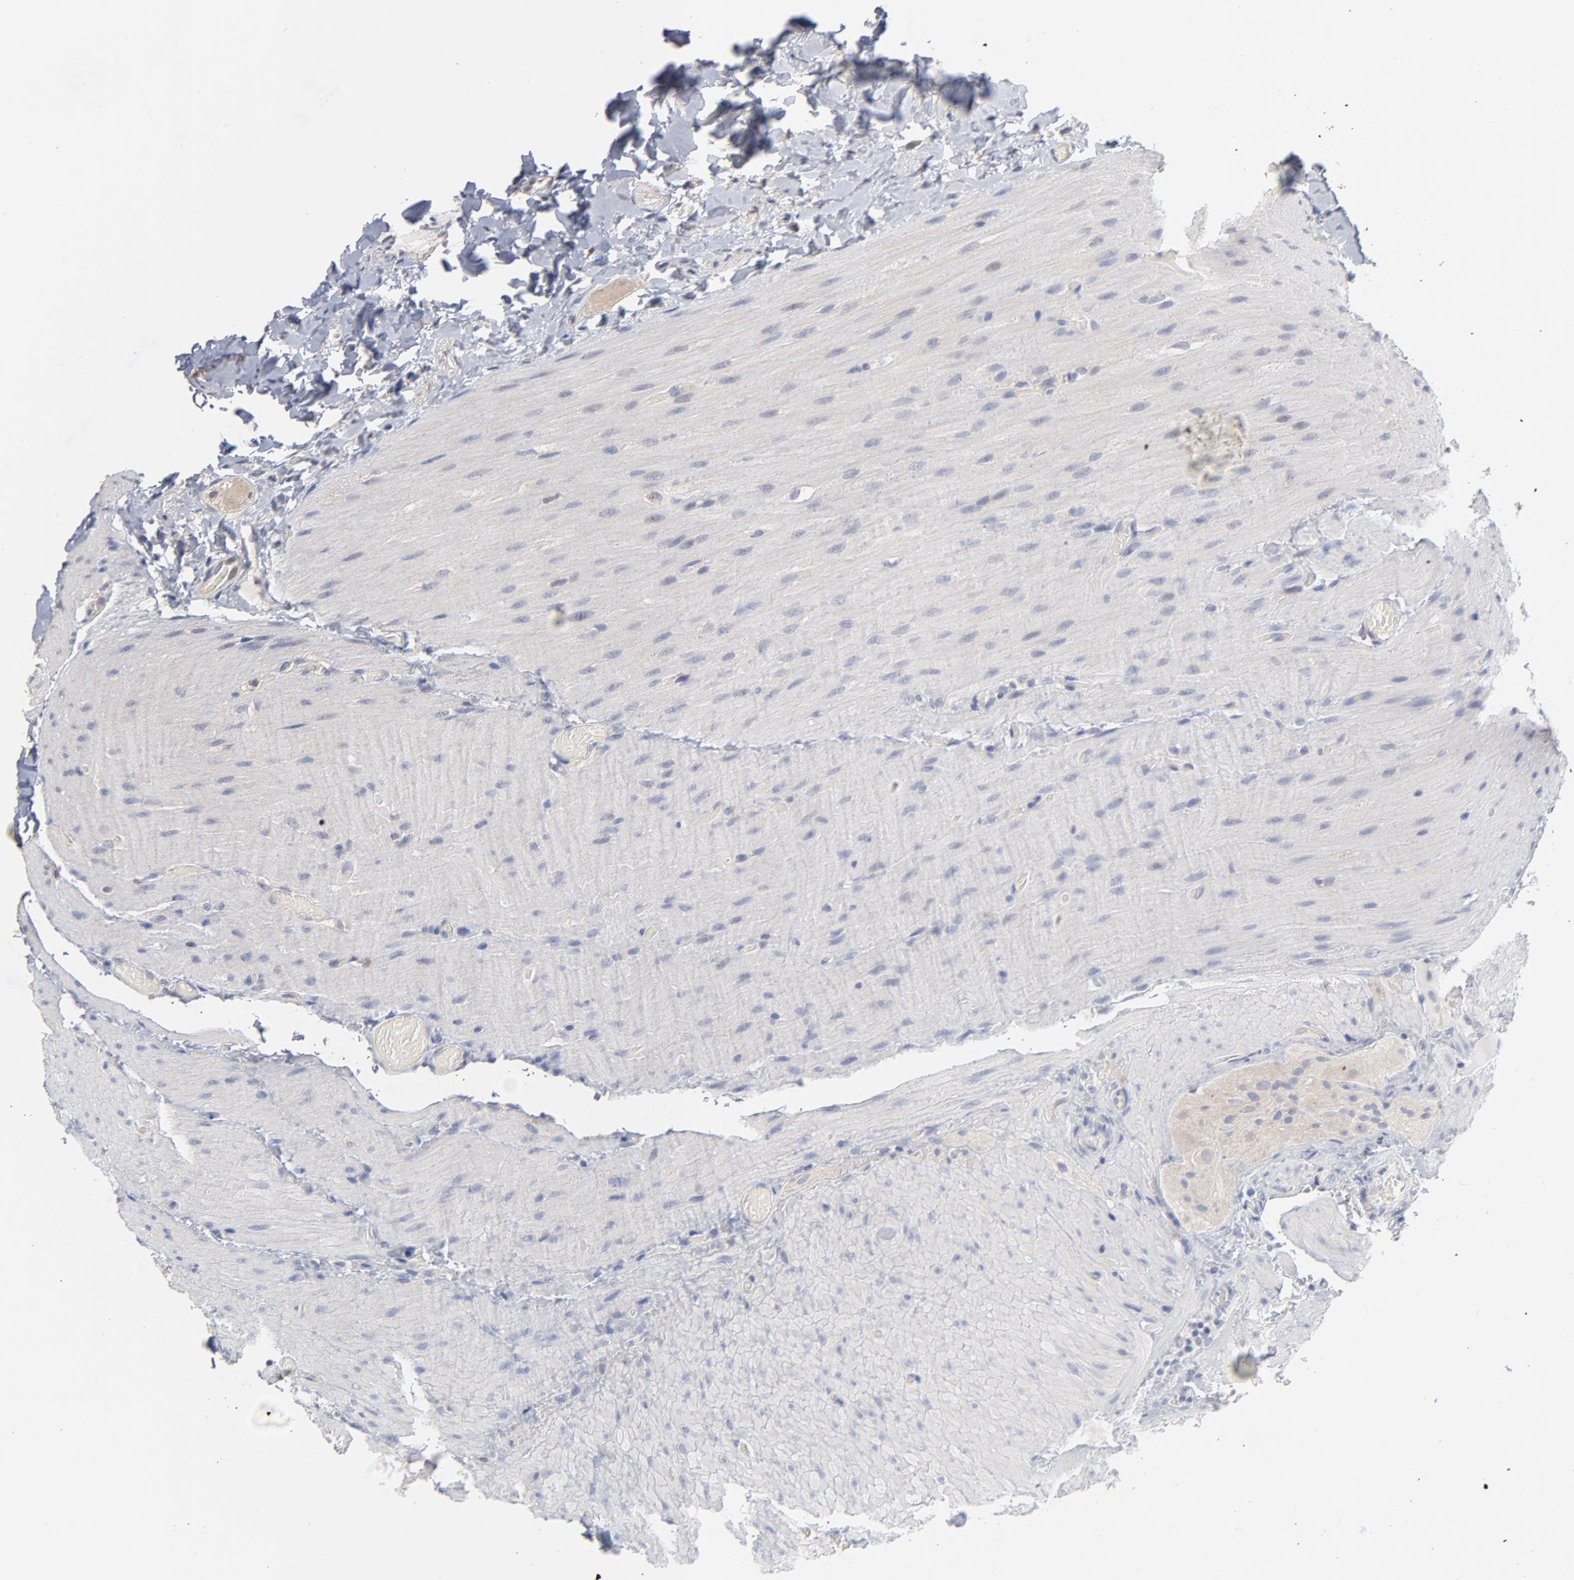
{"staining": {"intensity": "weak", "quantity": ">75%", "location": "cytoplasmic/membranous"}, "tissue": "duodenum", "cell_type": "Glandular cells", "image_type": "normal", "snomed": [{"axis": "morphology", "description": "Normal tissue, NOS"}, {"axis": "topography", "description": "Duodenum"}], "caption": "Immunohistochemistry image of benign duodenum: human duodenum stained using immunohistochemistry (IHC) demonstrates low levels of weak protein expression localized specifically in the cytoplasmic/membranous of glandular cells, appearing as a cytoplasmic/membranous brown color.", "gene": "DNAL4", "patient": {"sex": "male", "age": 66}}